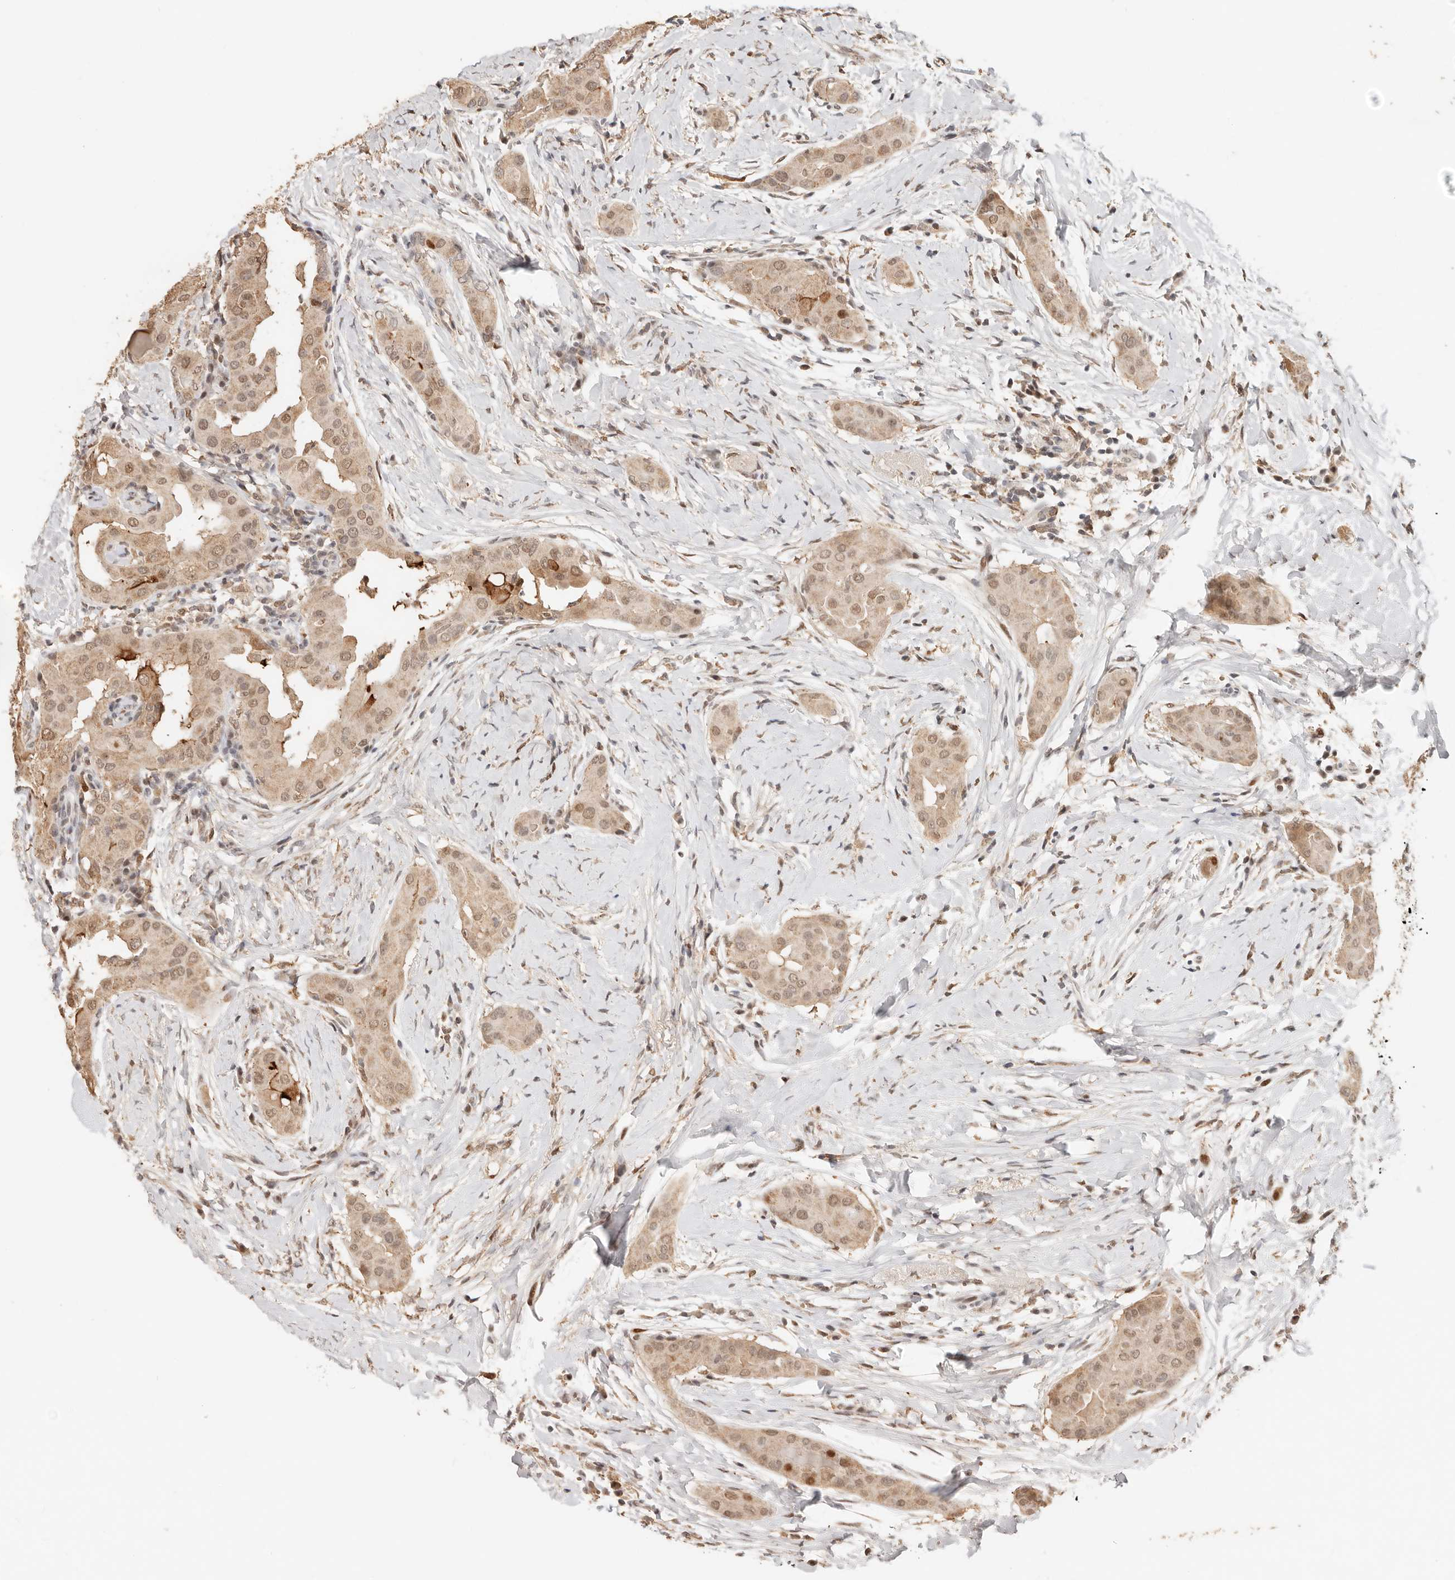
{"staining": {"intensity": "weak", "quantity": ">75%", "location": "nuclear"}, "tissue": "thyroid cancer", "cell_type": "Tumor cells", "image_type": "cancer", "snomed": [{"axis": "morphology", "description": "Papillary adenocarcinoma, NOS"}, {"axis": "topography", "description": "Thyroid gland"}], "caption": "A brown stain highlights weak nuclear positivity of a protein in human thyroid cancer tumor cells.", "gene": "NPAS2", "patient": {"sex": "male", "age": 33}}